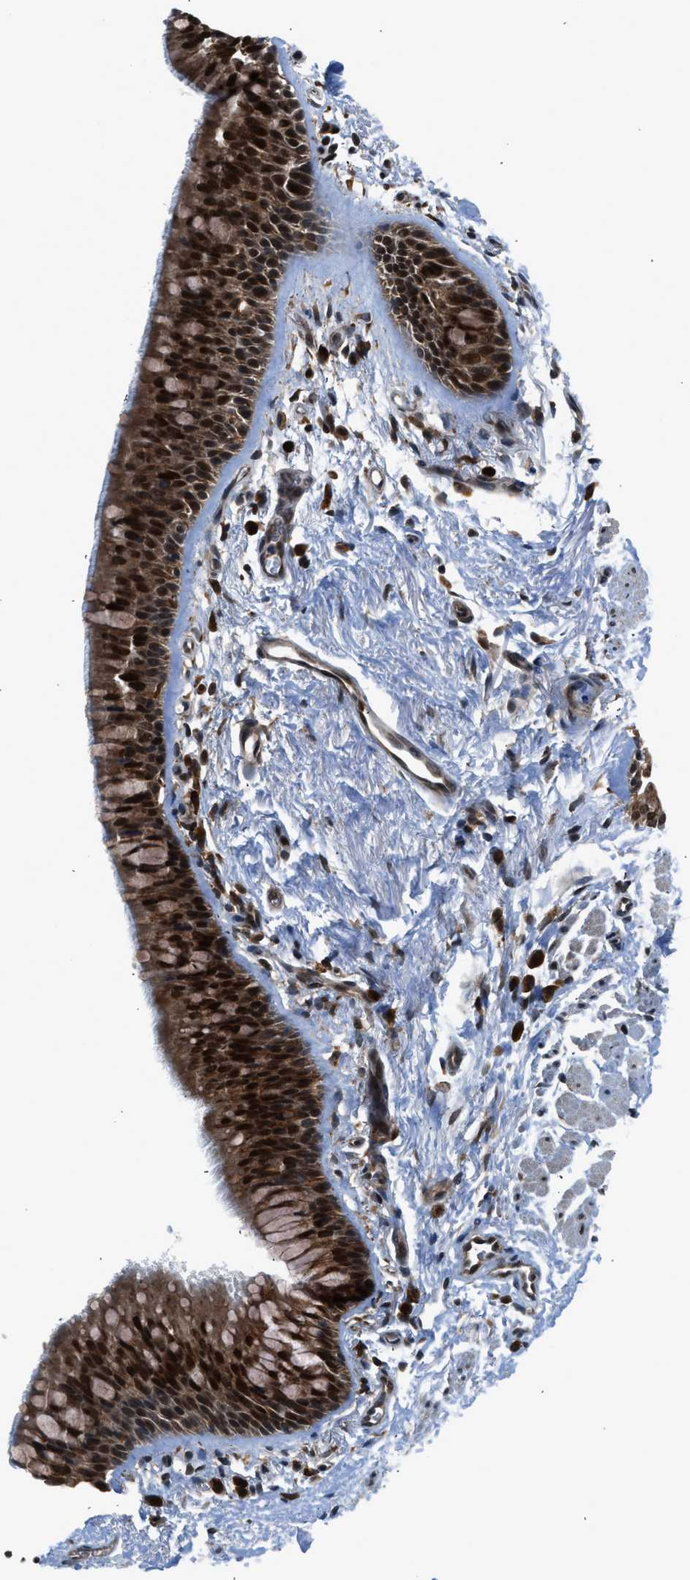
{"staining": {"intensity": "strong", "quantity": ">75%", "location": "cytoplasmic/membranous,nuclear"}, "tissue": "adipose tissue", "cell_type": "Adipocytes", "image_type": "normal", "snomed": [{"axis": "morphology", "description": "Normal tissue, NOS"}, {"axis": "topography", "description": "Cartilage tissue"}, {"axis": "topography", "description": "Bronchus"}], "caption": "Immunohistochemistry (DAB (3,3'-diaminobenzidine)) staining of benign adipose tissue exhibits strong cytoplasmic/membranous,nuclear protein positivity in approximately >75% of adipocytes.", "gene": "RETREG3", "patient": {"sex": "female", "age": 53}}